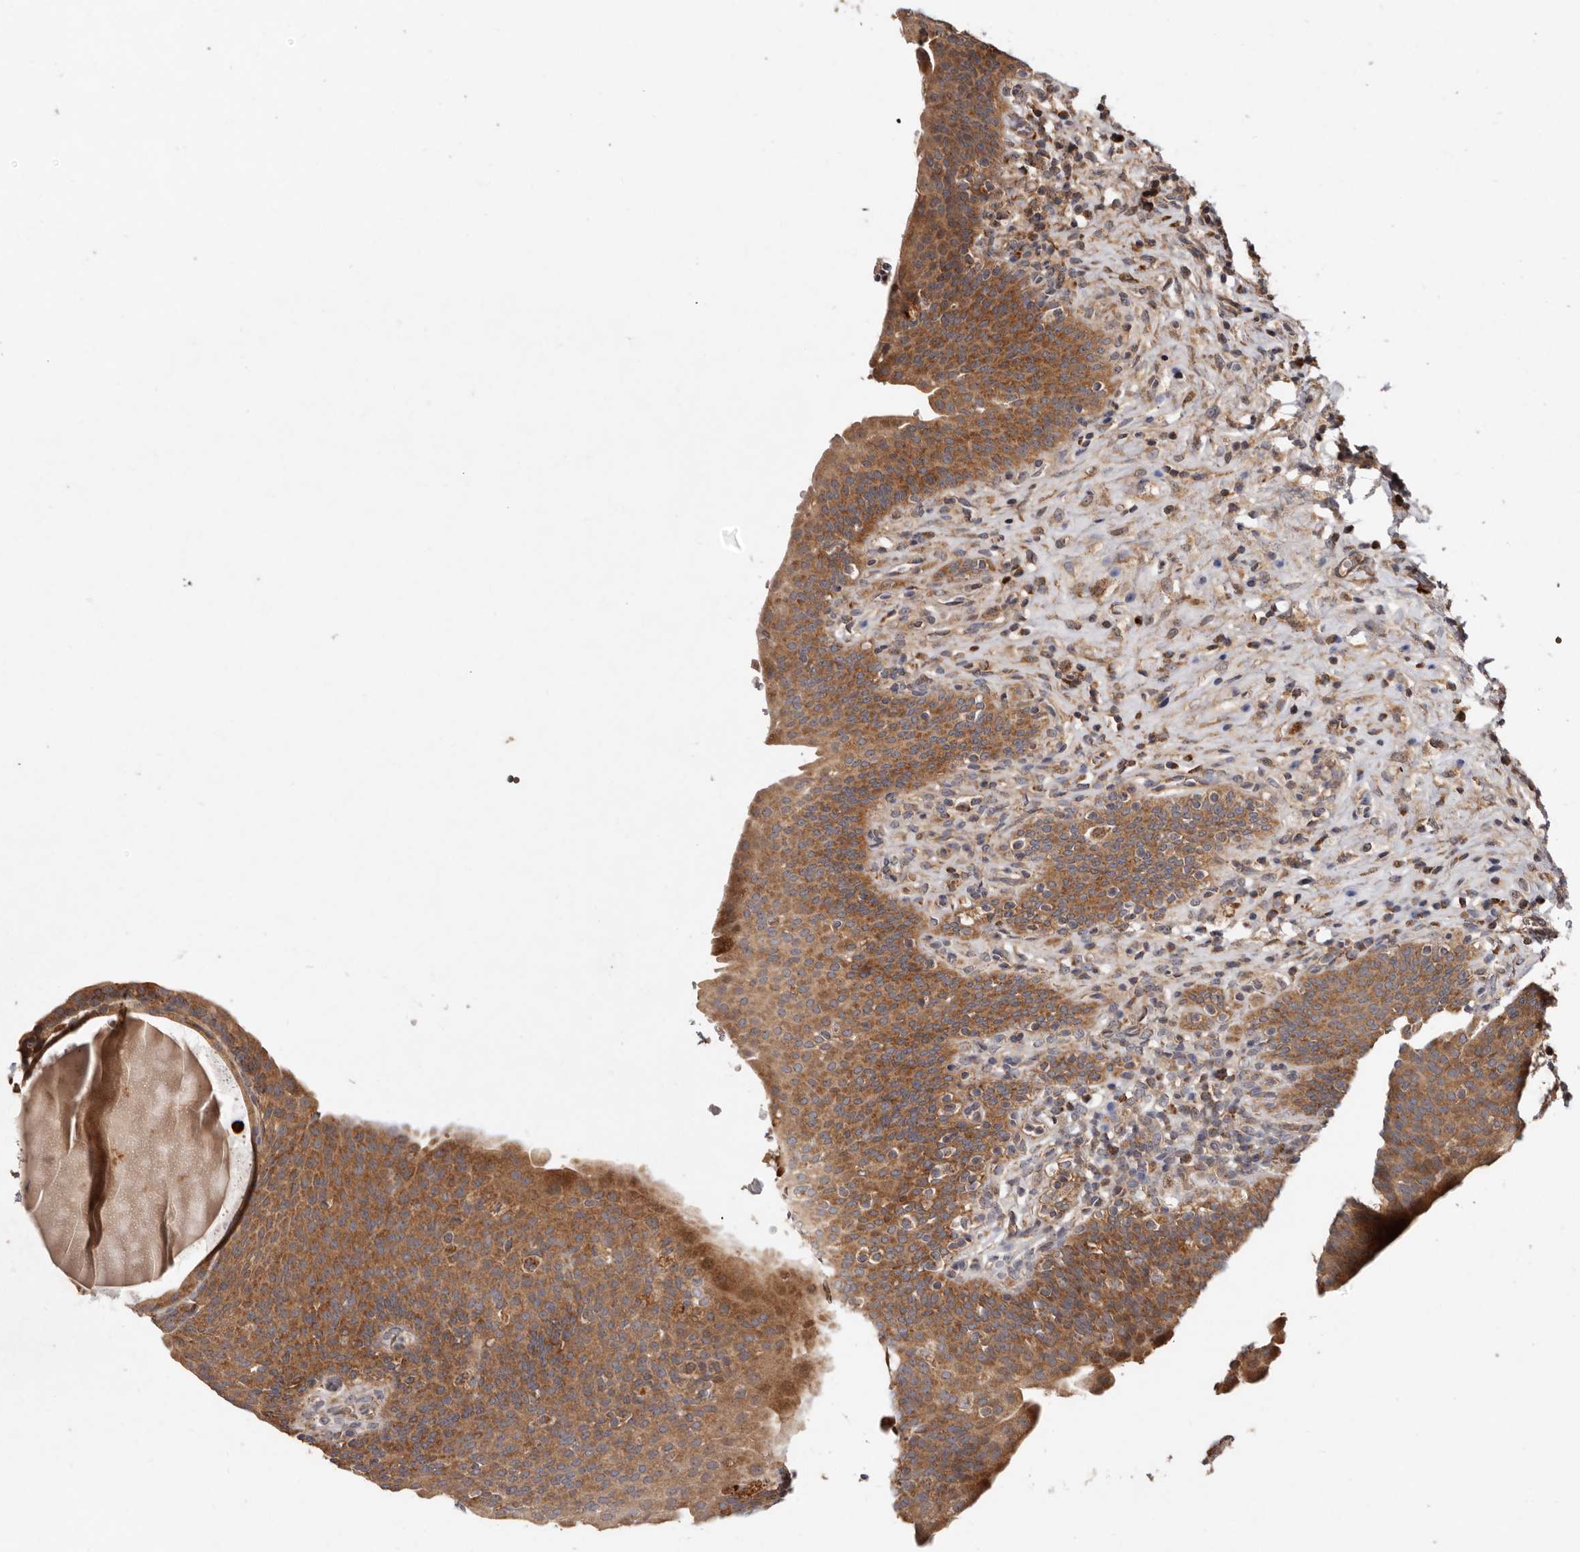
{"staining": {"intensity": "moderate", "quantity": ">75%", "location": "cytoplasmic/membranous"}, "tissue": "urinary bladder", "cell_type": "Urothelial cells", "image_type": "normal", "snomed": [{"axis": "morphology", "description": "Normal tissue, NOS"}, {"axis": "topography", "description": "Urinary bladder"}], "caption": "This is an image of immunohistochemistry (IHC) staining of unremarkable urinary bladder, which shows moderate staining in the cytoplasmic/membranous of urothelial cells.", "gene": "GOT1L1", "patient": {"sex": "male", "age": 83}}